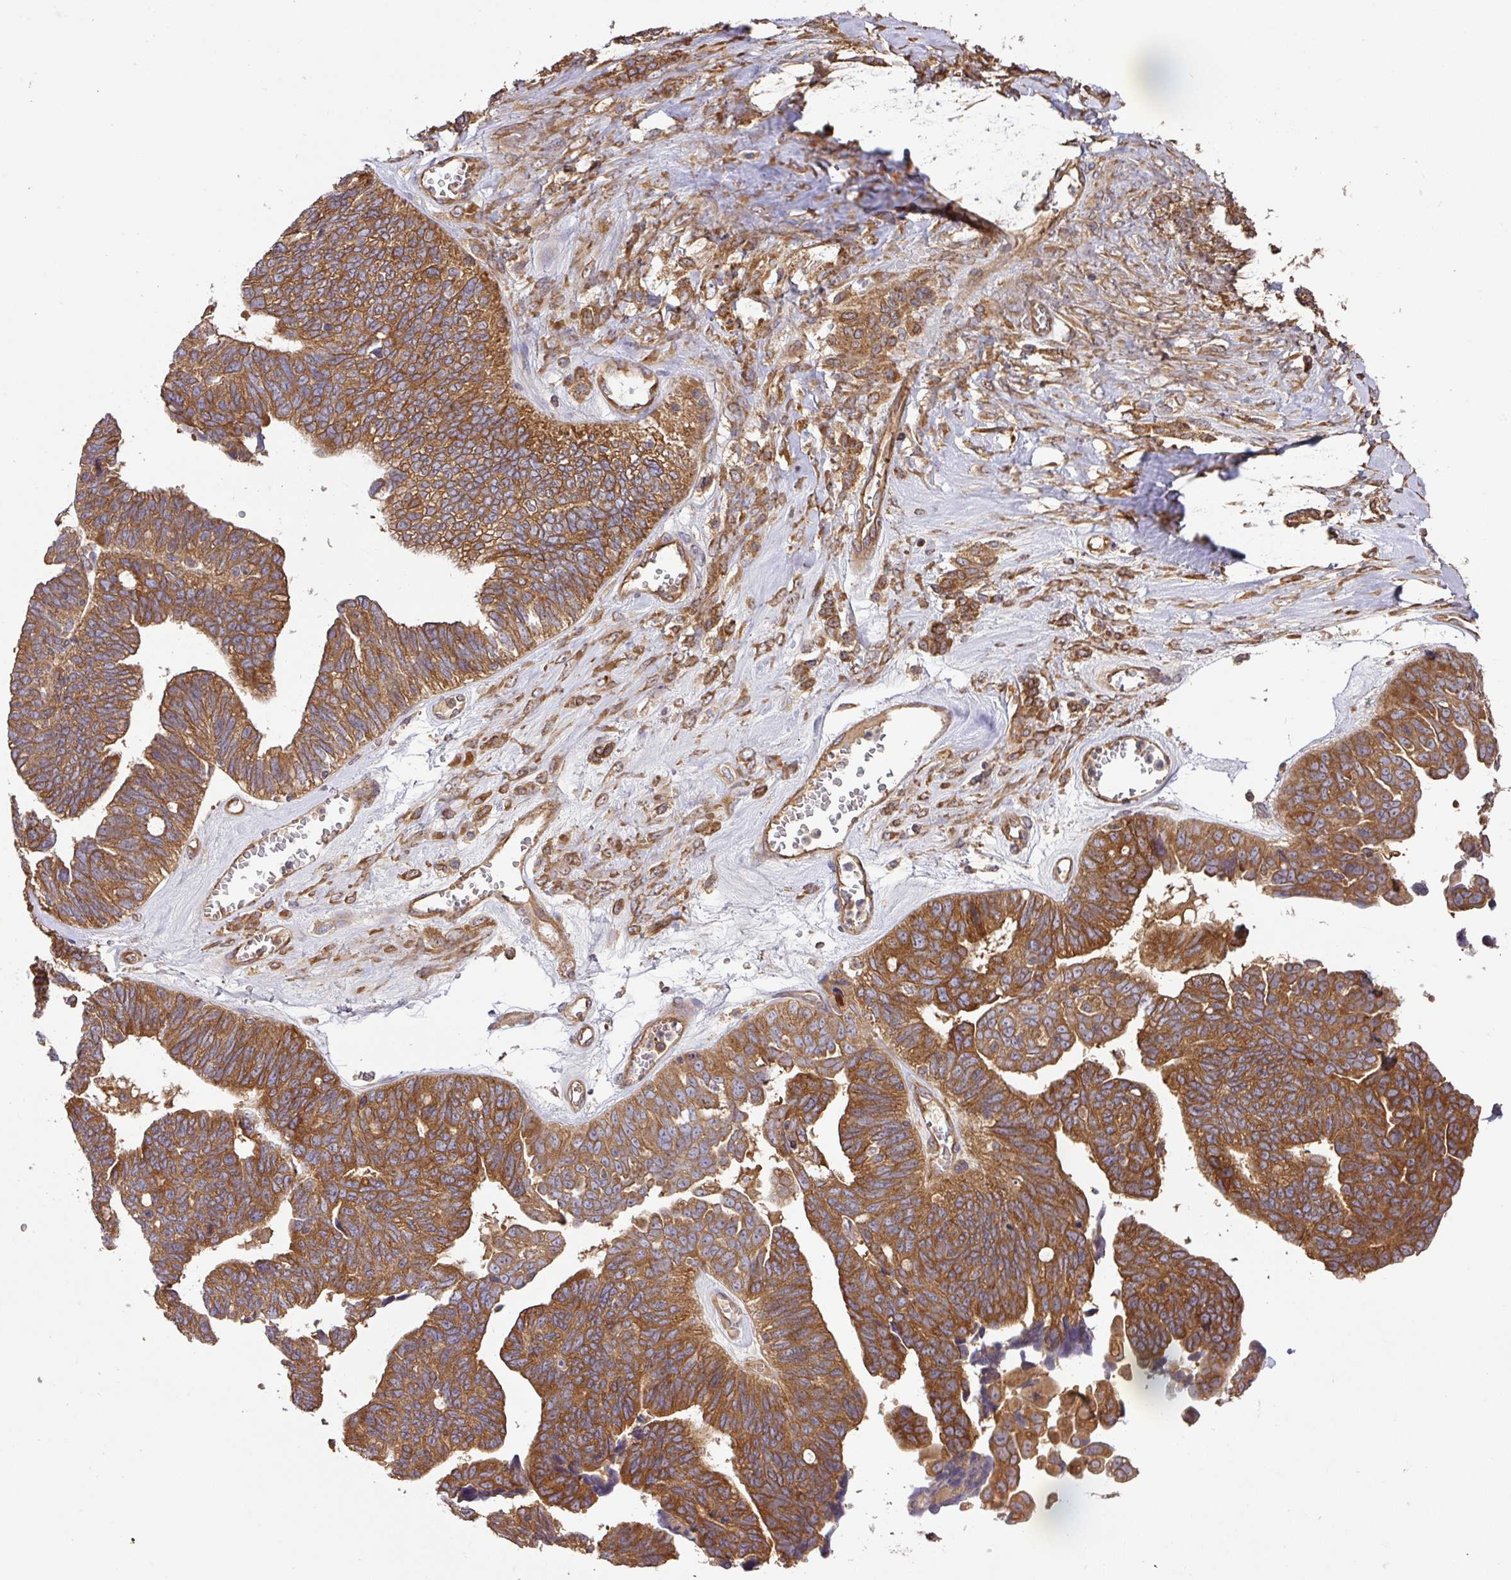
{"staining": {"intensity": "moderate", "quantity": ">75%", "location": "cytoplasmic/membranous"}, "tissue": "ovarian cancer", "cell_type": "Tumor cells", "image_type": "cancer", "snomed": [{"axis": "morphology", "description": "Cystadenocarcinoma, serous, NOS"}, {"axis": "topography", "description": "Ovary"}], "caption": "Protein staining of ovarian serous cystadenocarcinoma tissue shows moderate cytoplasmic/membranous expression in approximately >75% of tumor cells. Using DAB (brown) and hematoxylin (blue) stains, captured at high magnification using brightfield microscopy.", "gene": "GSPT1", "patient": {"sex": "female", "age": 79}}